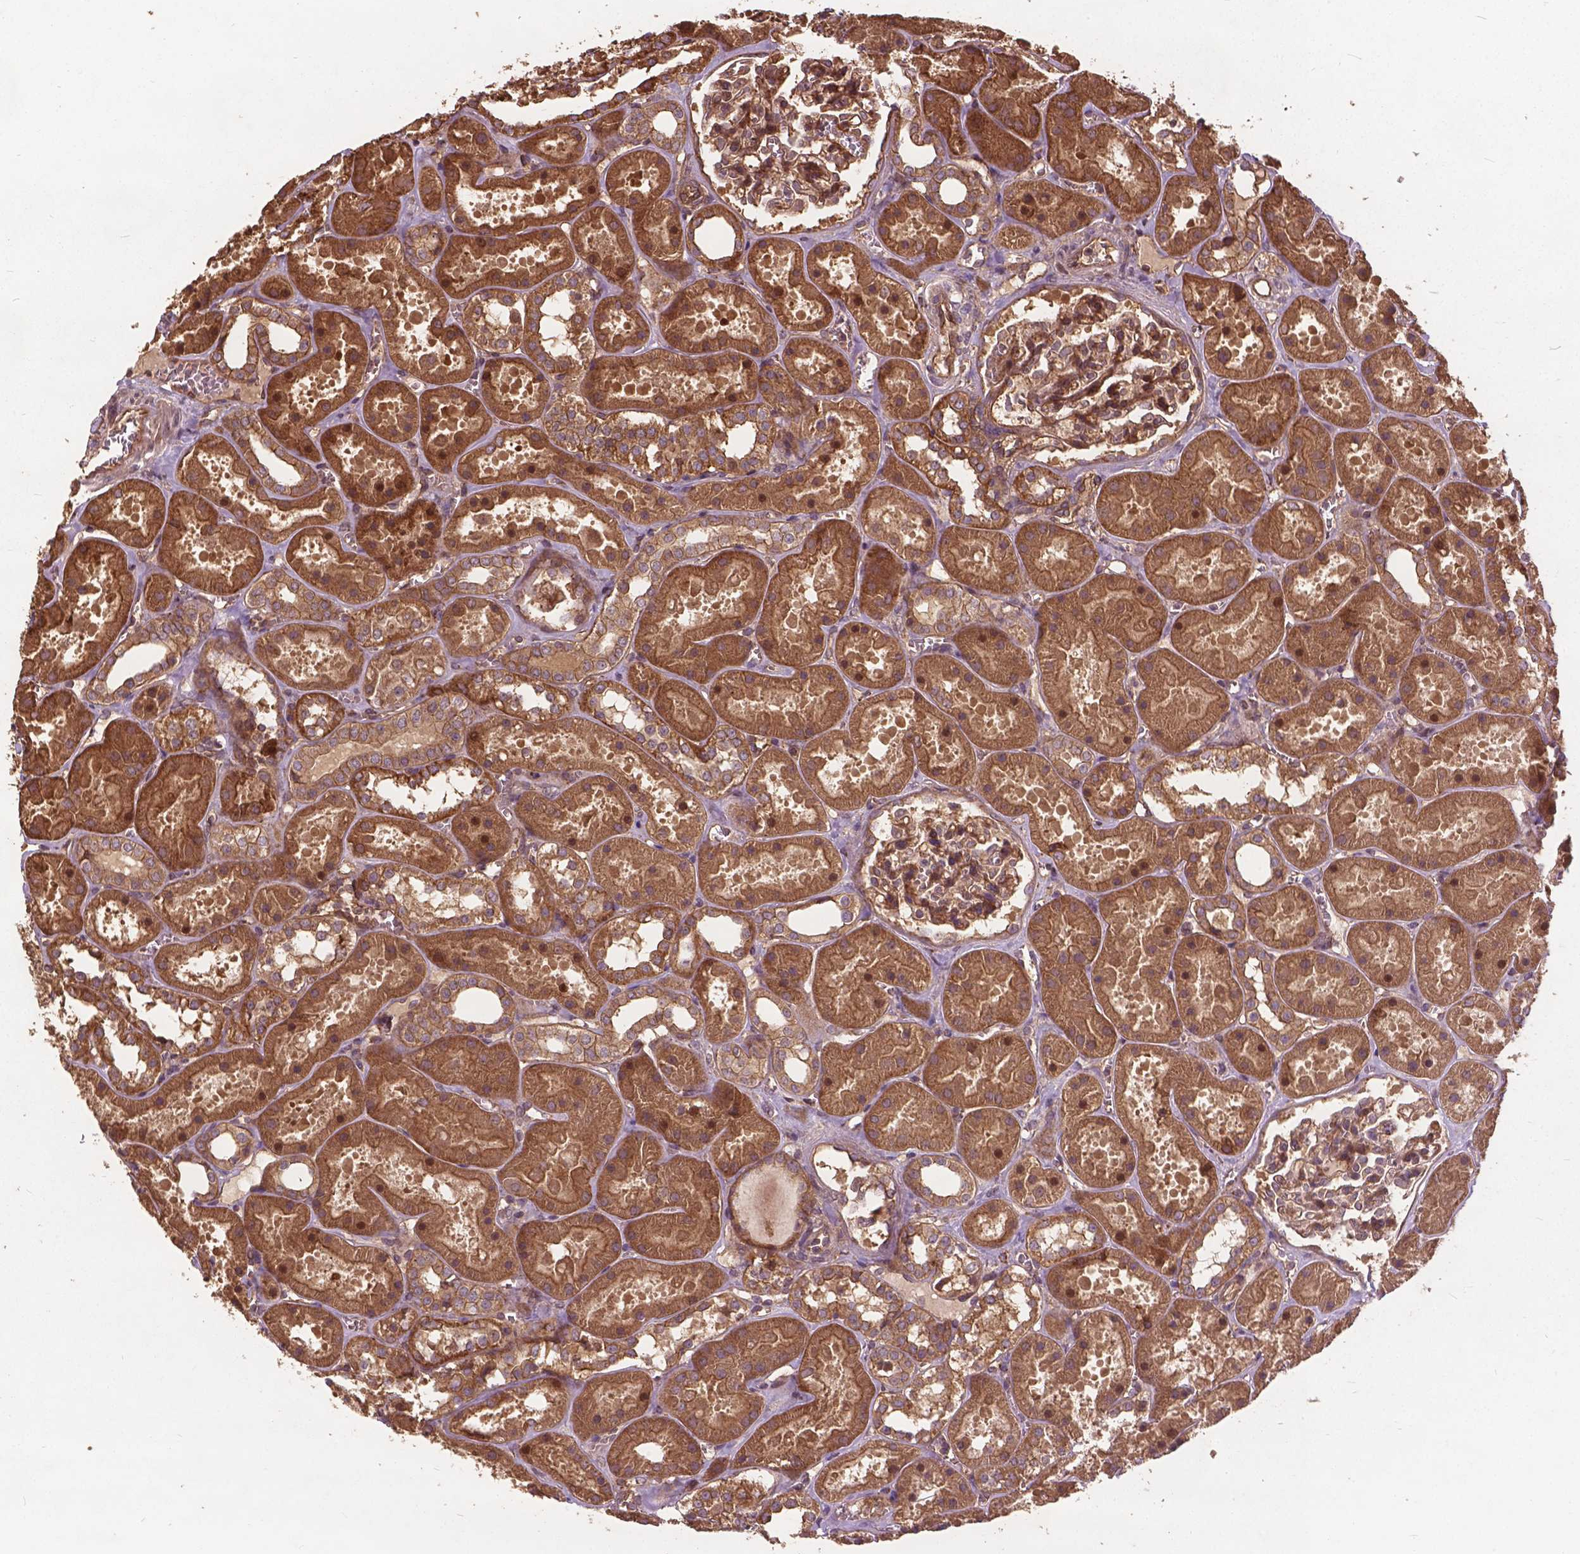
{"staining": {"intensity": "moderate", "quantity": ">75%", "location": "cytoplasmic/membranous,nuclear"}, "tissue": "kidney", "cell_type": "Cells in glomeruli", "image_type": "normal", "snomed": [{"axis": "morphology", "description": "Normal tissue, NOS"}, {"axis": "topography", "description": "Kidney"}], "caption": "DAB immunohistochemical staining of benign kidney displays moderate cytoplasmic/membranous,nuclear protein staining in about >75% of cells in glomeruli.", "gene": "UBXN2A", "patient": {"sex": "female", "age": 41}}